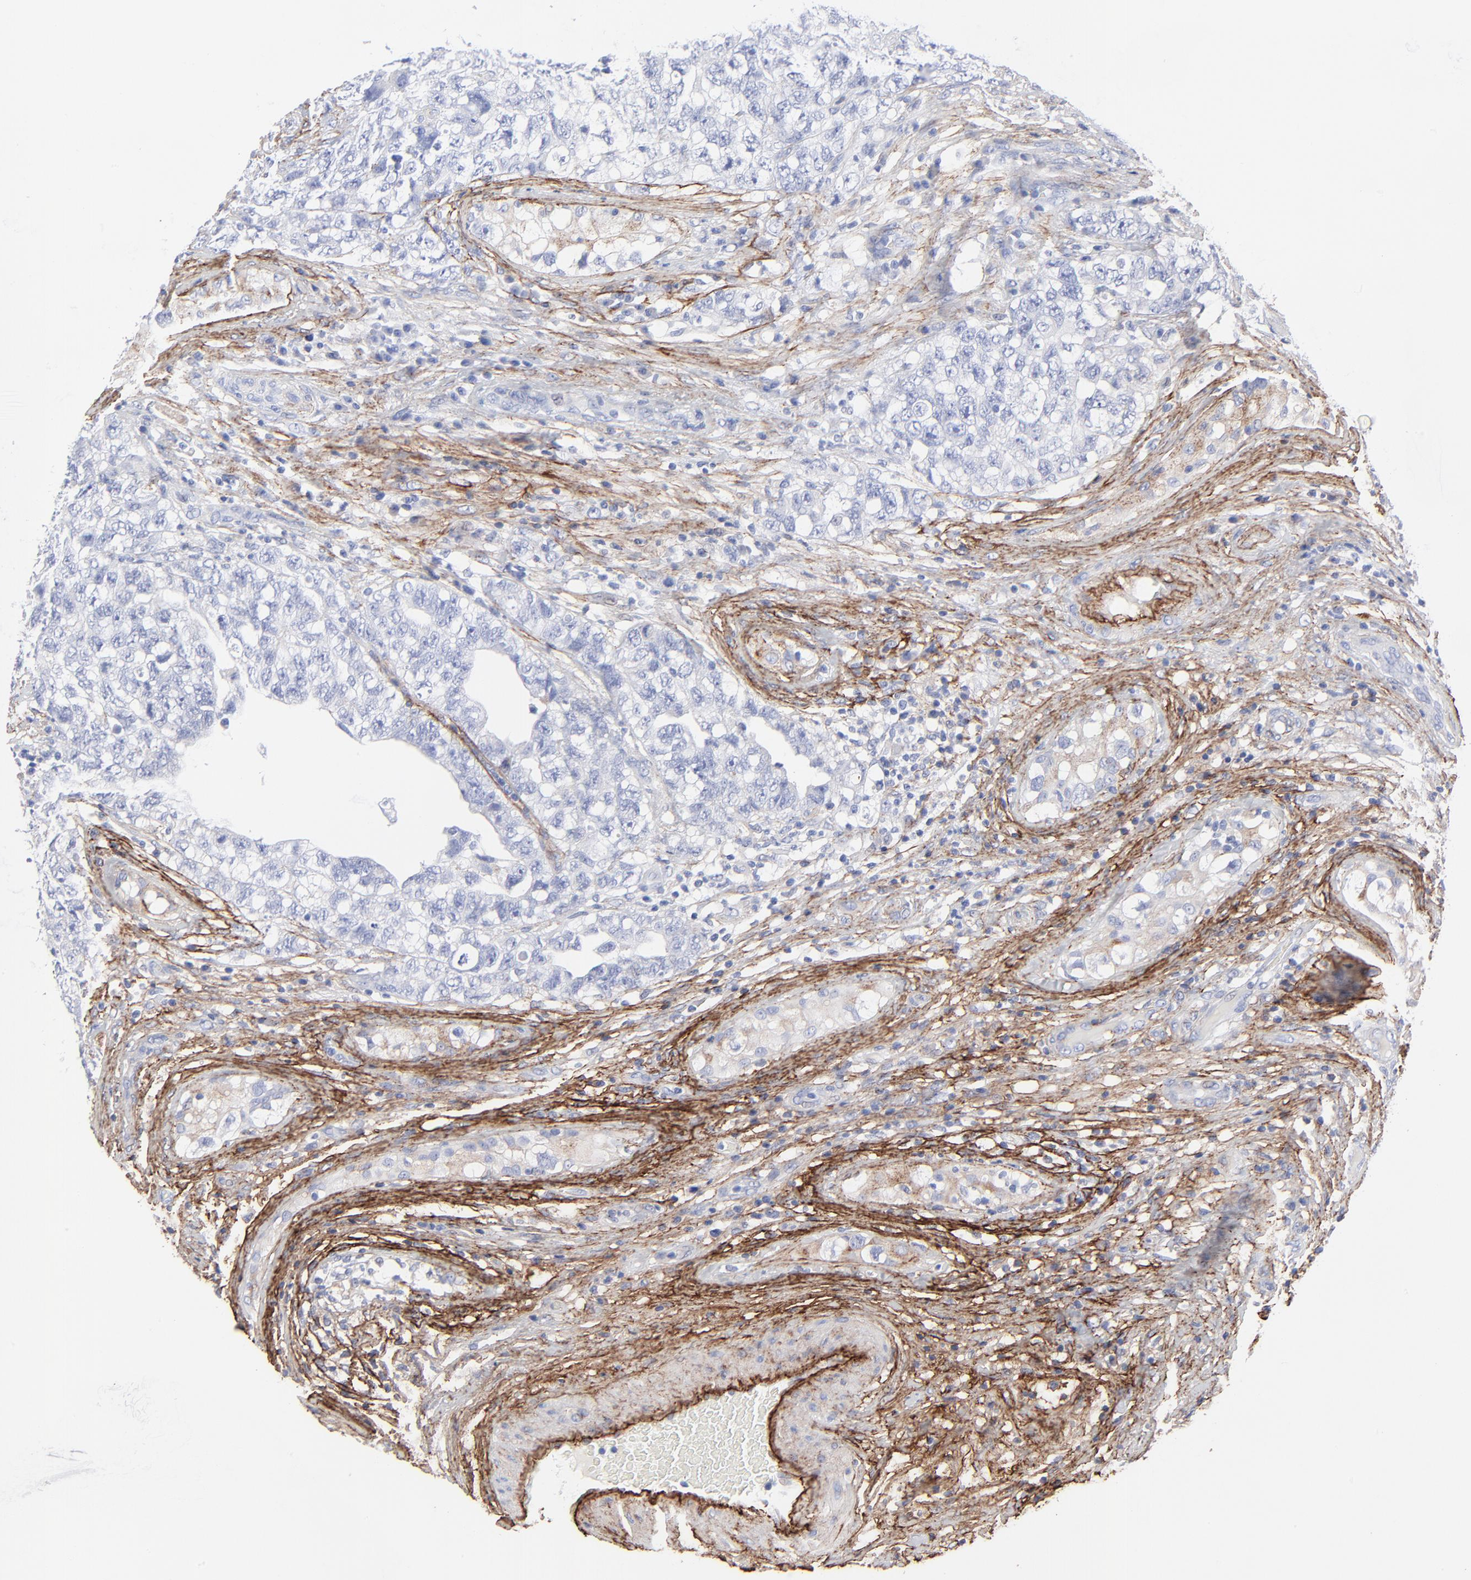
{"staining": {"intensity": "negative", "quantity": "none", "location": "none"}, "tissue": "testis cancer", "cell_type": "Tumor cells", "image_type": "cancer", "snomed": [{"axis": "morphology", "description": "Carcinoma, Embryonal, NOS"}, {"axis": "topography", "description": "Testis"}], "caption": "Immunohistochemistry (IHC) of human testis cancer (embryonal carcinoma) demonstrates no staining in tumor cells.", "gene": "FBLN2", "patient": {"sex": "male", "age": 31}}